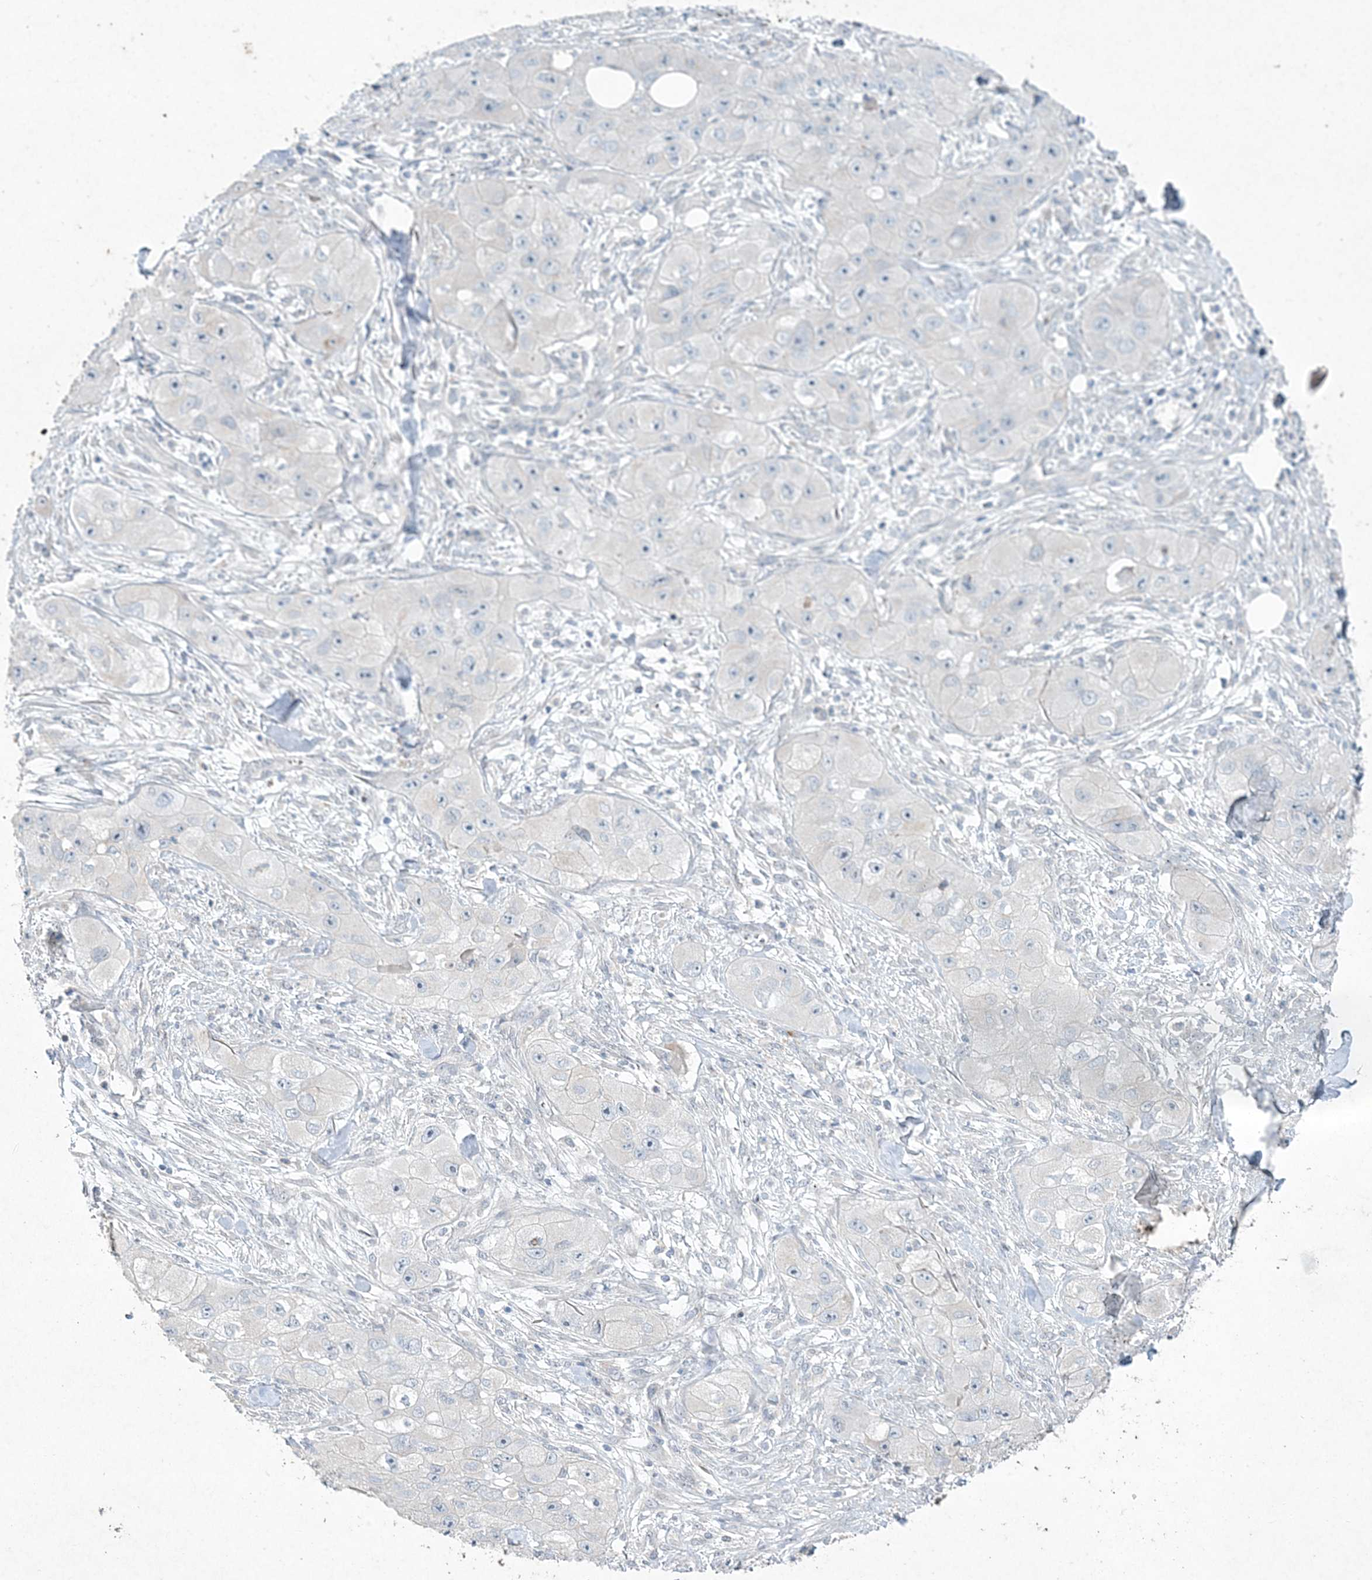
{"staining": {"intensity": "negative", "quantity": "none", "location": "none"}, "tissue": "skin cancer", "cell_type": "Tumor cells", "image_type": "cancer", "snomed": [{"axis": "morphology", "description": "Squamous cell carcinoma, NOS"}, {"axis": "topography", "description": "Skin"}, {"axis": "topography", "description": "Subcutis"}], "caption": "High magnification brightfield microscopy of skin cancer stained with DAB (3,3'-diaminobenzidine) (brown) and counterstained with hematoxylin (blue): tumor cells show no significant positivity.", "gene": "DNAH5", "patient": {"sex": "male", "age": 73}}